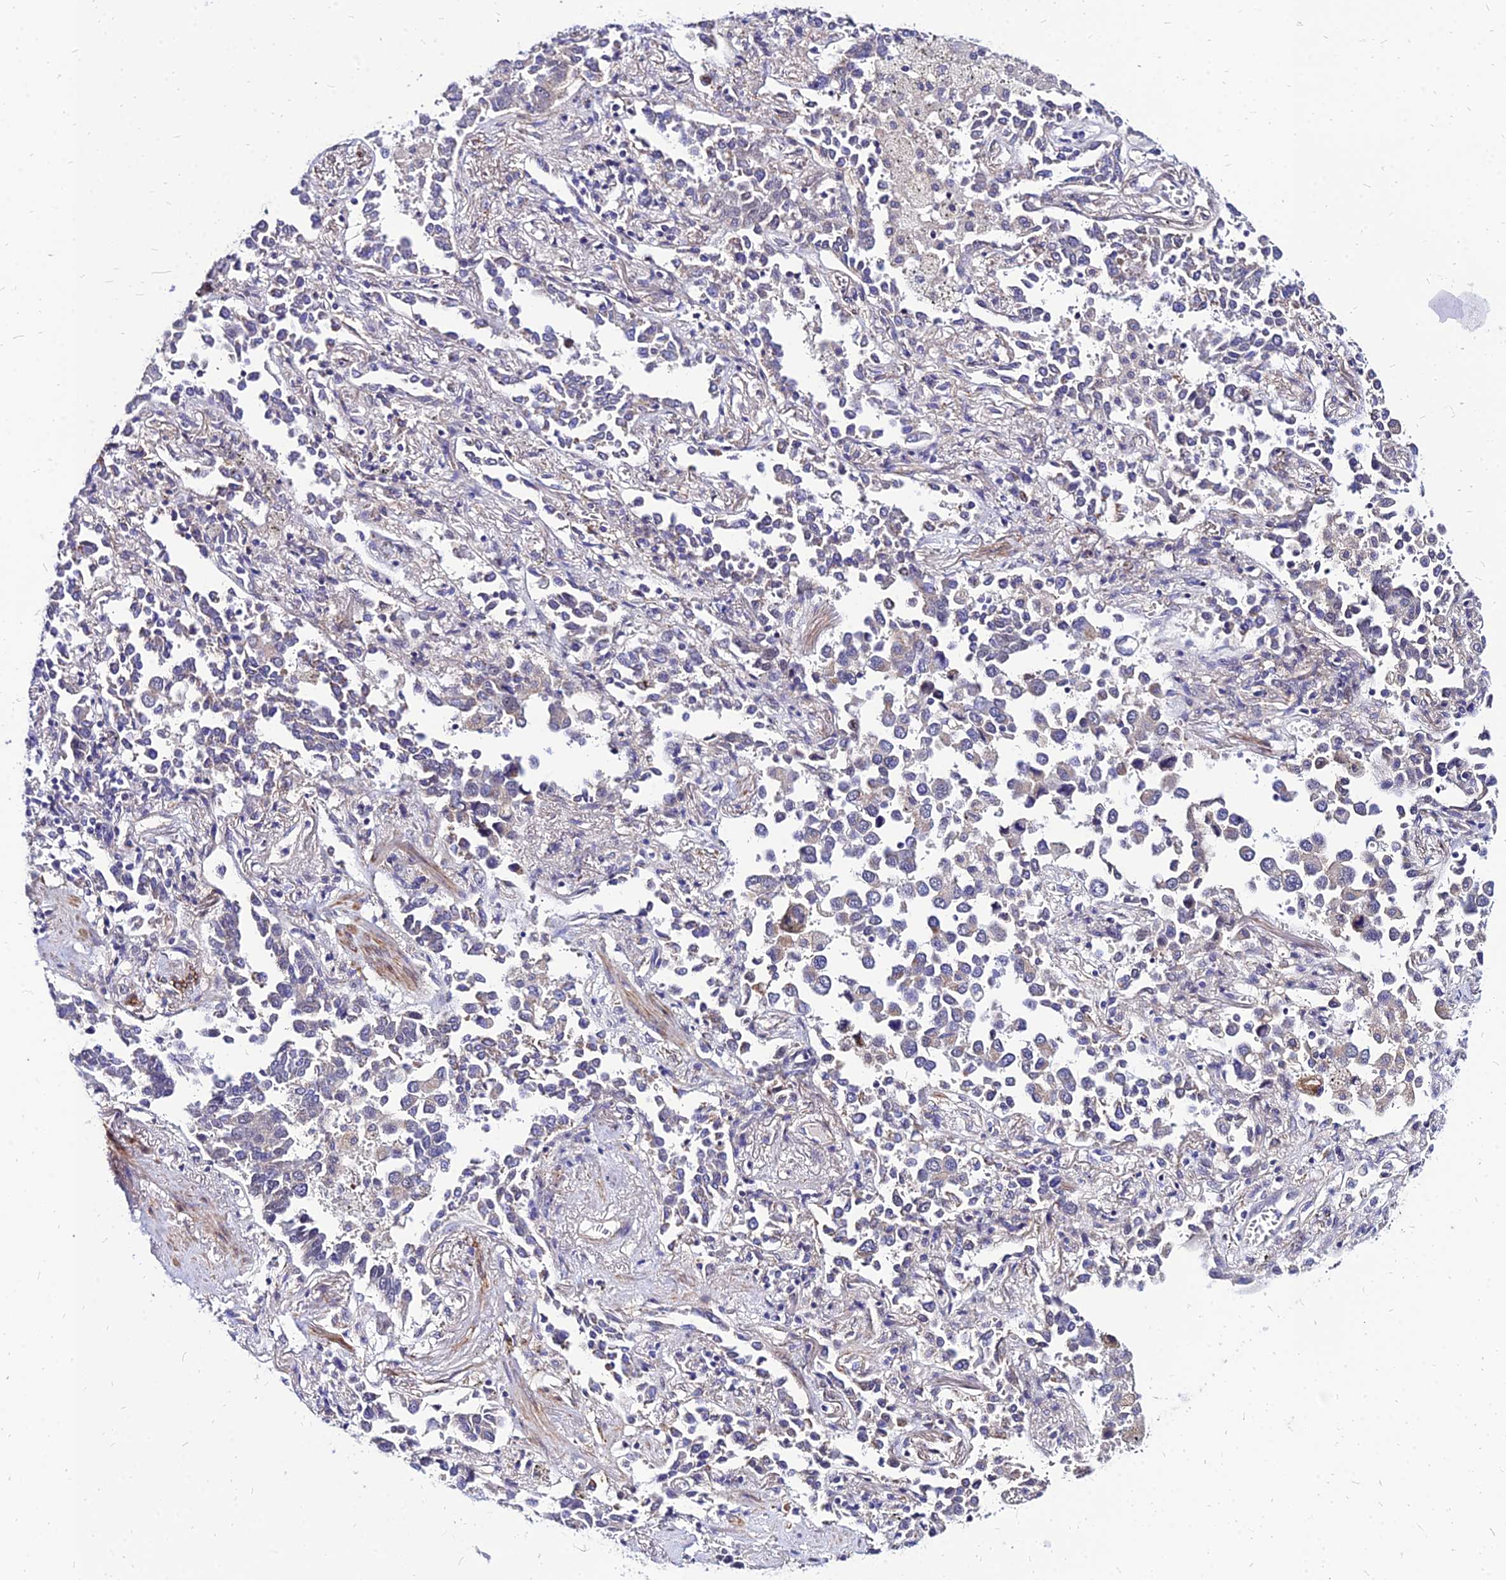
{"staining": {"intensity": "negative", "quantity": "none", "location": "none"}, "tissue": "lung cancer", "cell_type": "Tumor cells", "image_type": "cancer", "snomed": [{"axis": "morphology", "description": "Adenocarcinoma, NOS"}, {"axis": "topography", "description": "Lung"}], "caption": "DAB immunohistochemical staining of human lung cancer (adenocarcinoma) reveals no significant expression in tumor cells.", "gene": "YEATS2", "patient": {"sex": "male", "age": 67}}